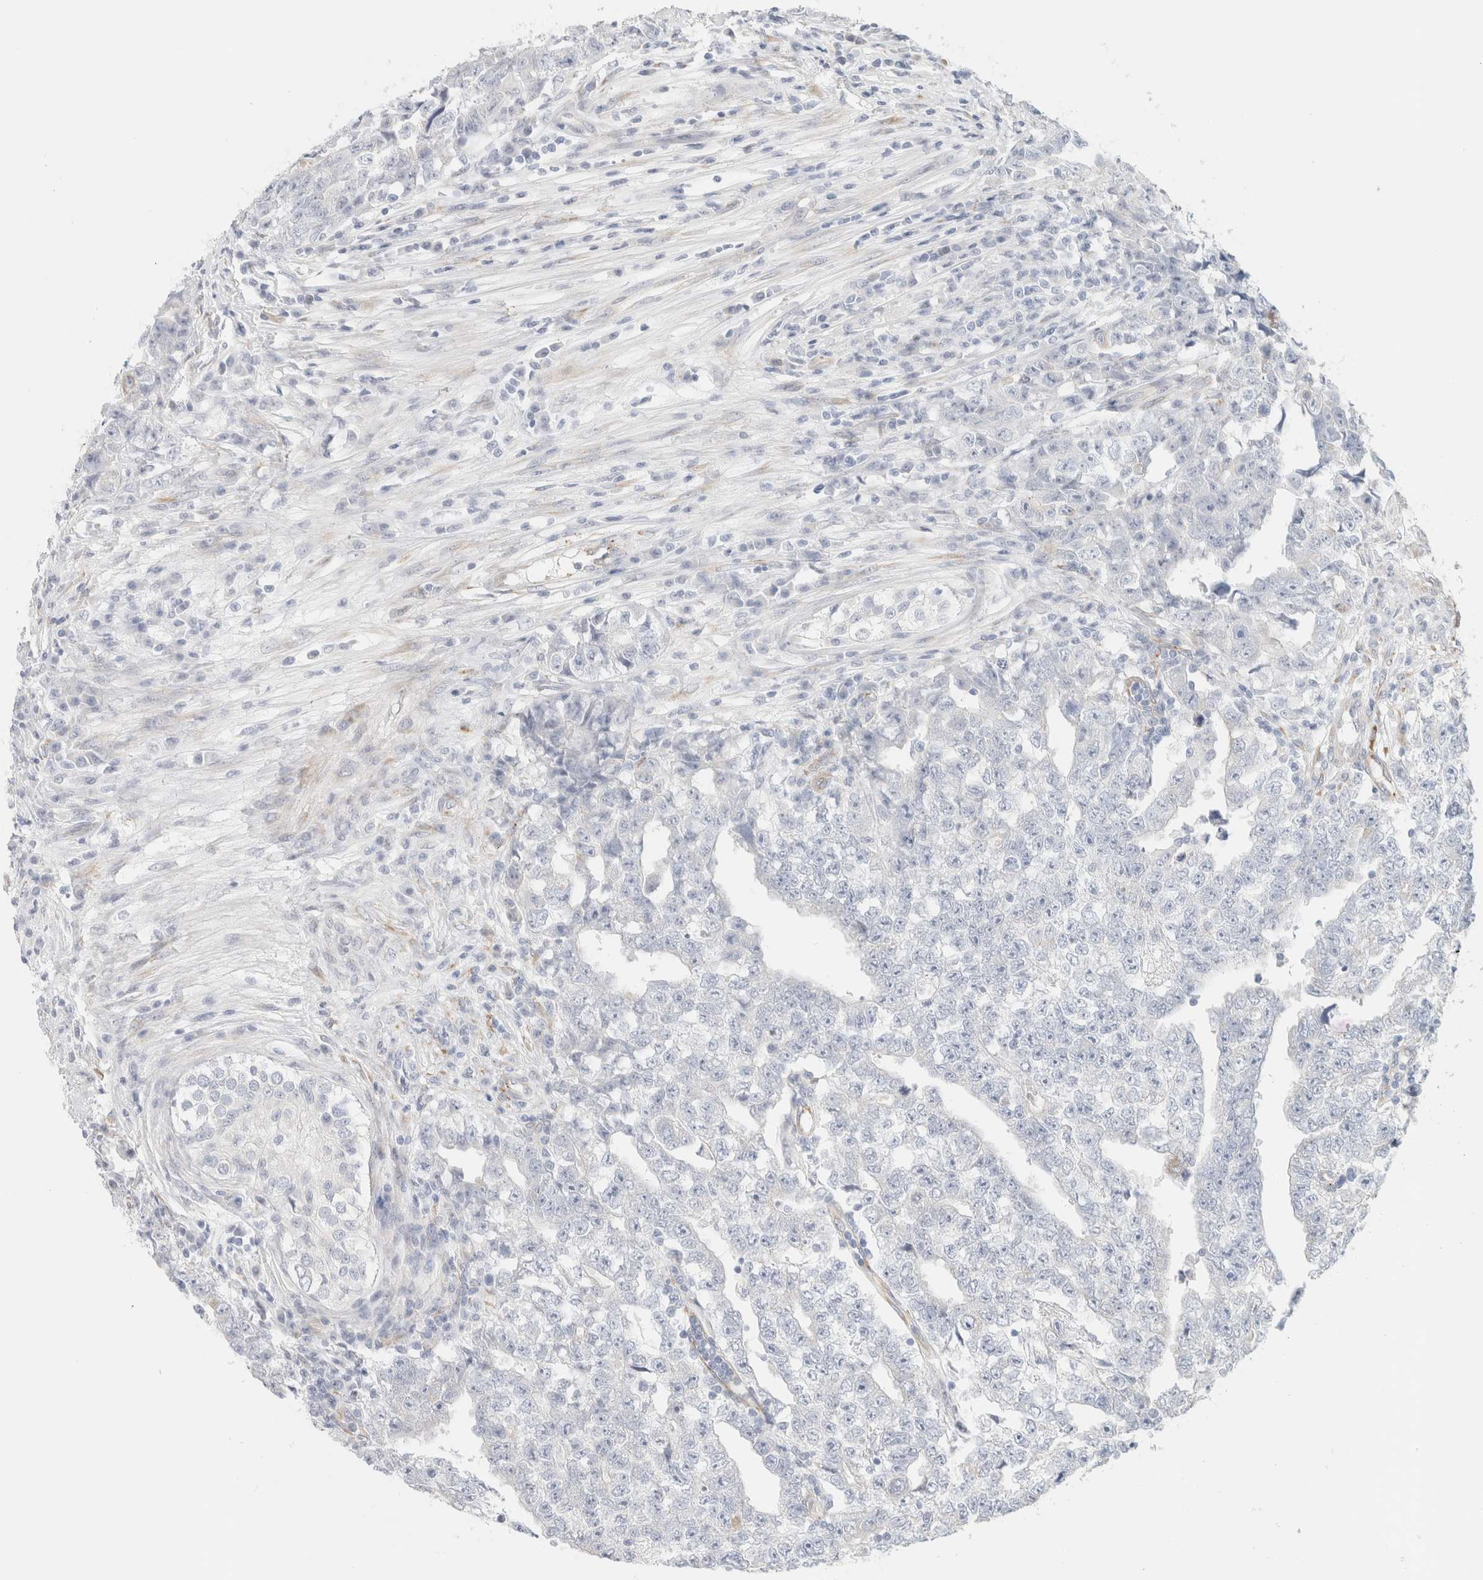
{"staining": {"intensity": "negative", "quantity": "none", "location": "none"}, "tissue": "testis cancer", "cell_type": "Tumor cells", "image_type": "cancer", "snomed": [{"axis": "morphology", "description": "Carcinoma, Embryonal, NOS"}, {"axis": "topography", "description": "Testis"}], "caption": "High power microscopy photomicrograph of an immunohistochemistry (IHC) image of testis cancer, revealing no significant staining in tumor cells.", "gene": "RTN4", "patient": {"sex": "male", "age": 25}}